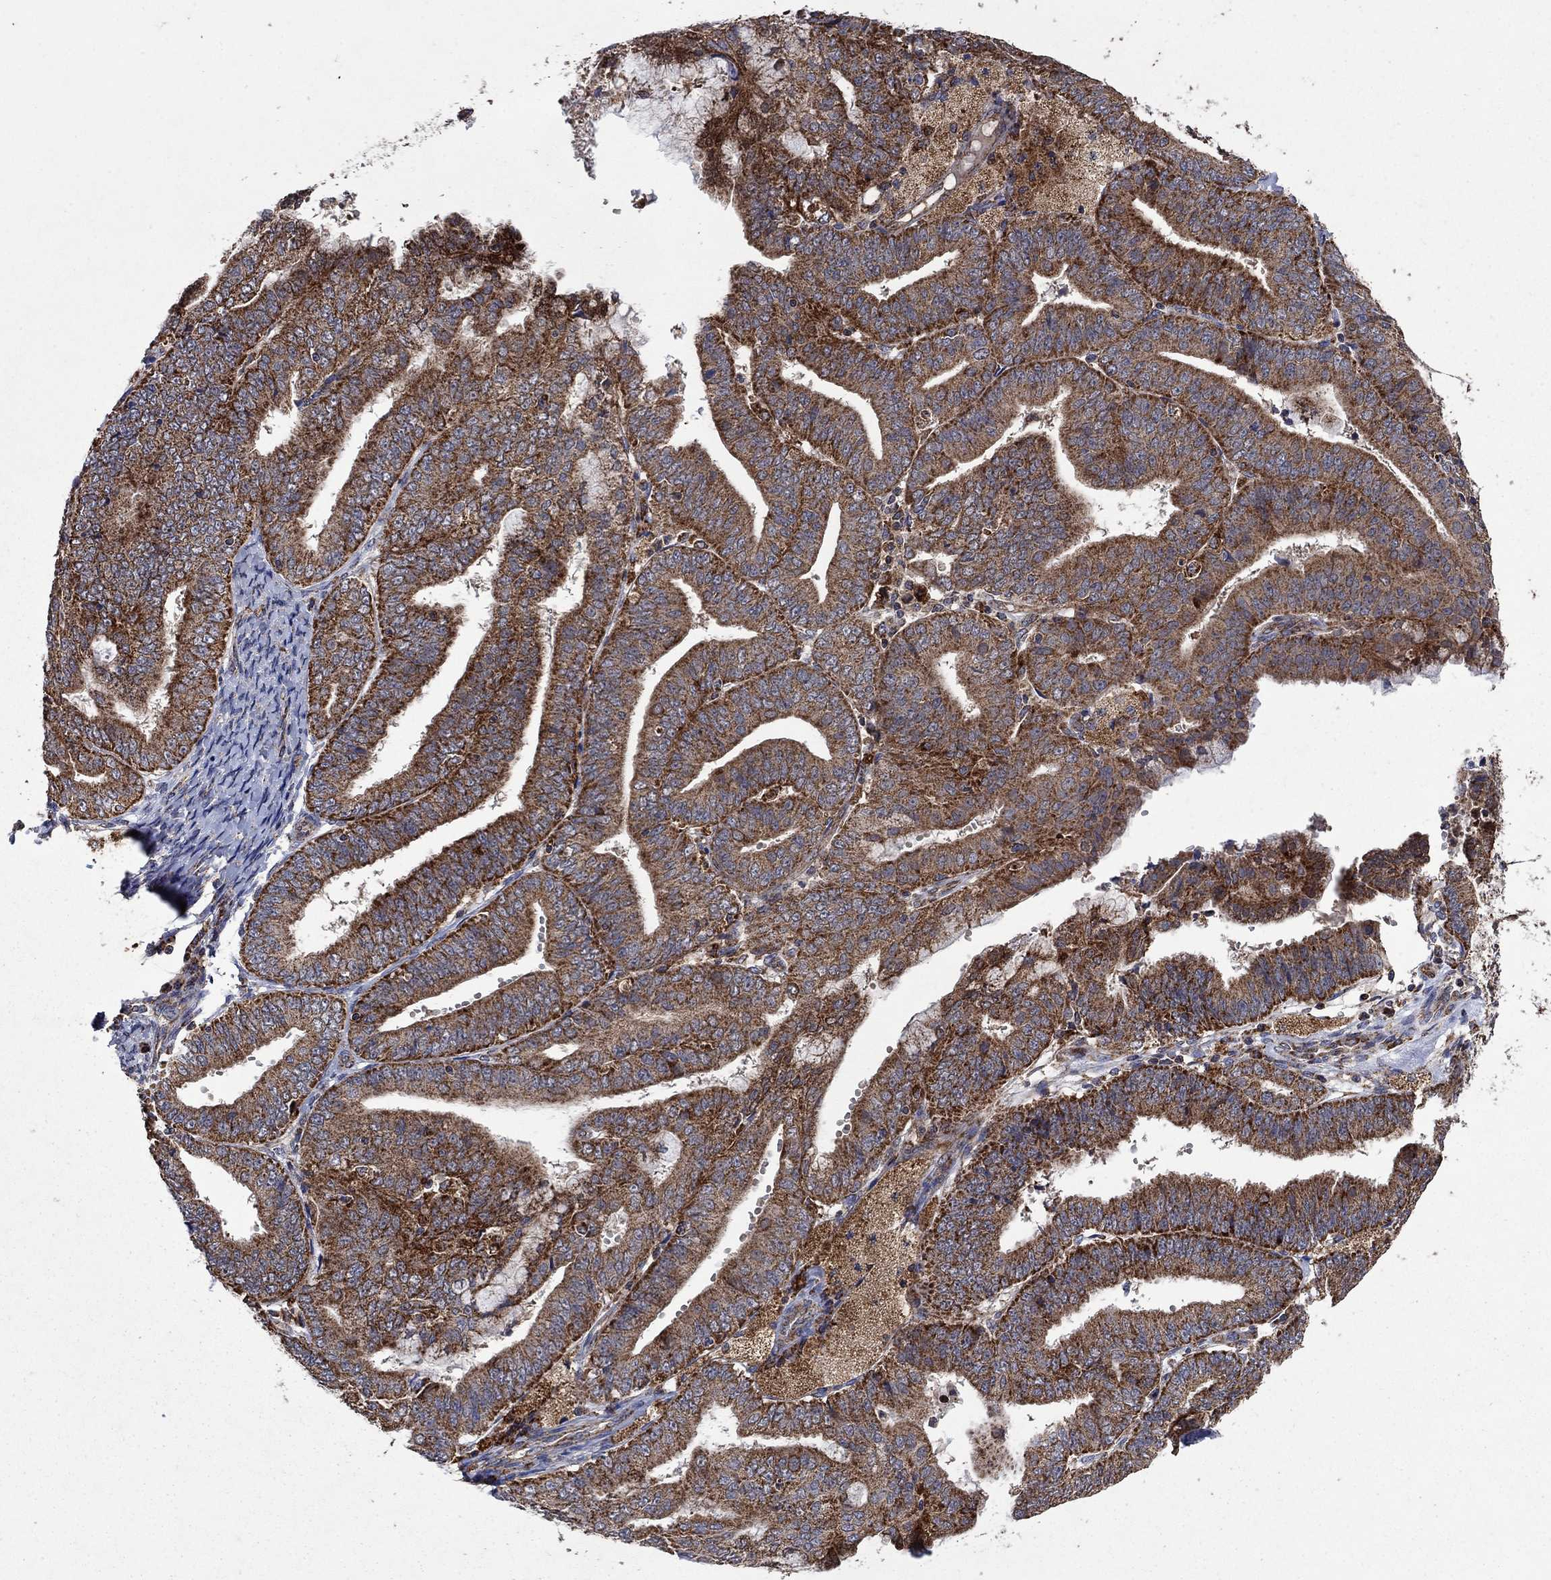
{"staining": {"intensity": "strong", "quantity": "25%-75%", "location": "cytoplasmic/membranous"}, "tissue": "endometrial cancer", "cell_type": "Tumor cells", "image_type": "cancer", "snomed": [{"axis": "morphology", "description": "Adenocarcinoma, NOS"}, {"axis": "topography", "description": "Endometrium"}], "caption": "This is a histology image of immunohistochemistry (IHC) staining of adenocarcinoma (endometrial), which shows strong expression in the cytoplasmic/membranous of tumor cells.", "gene": "DPH1", "patient": {"sex": "female", "age": 63}}